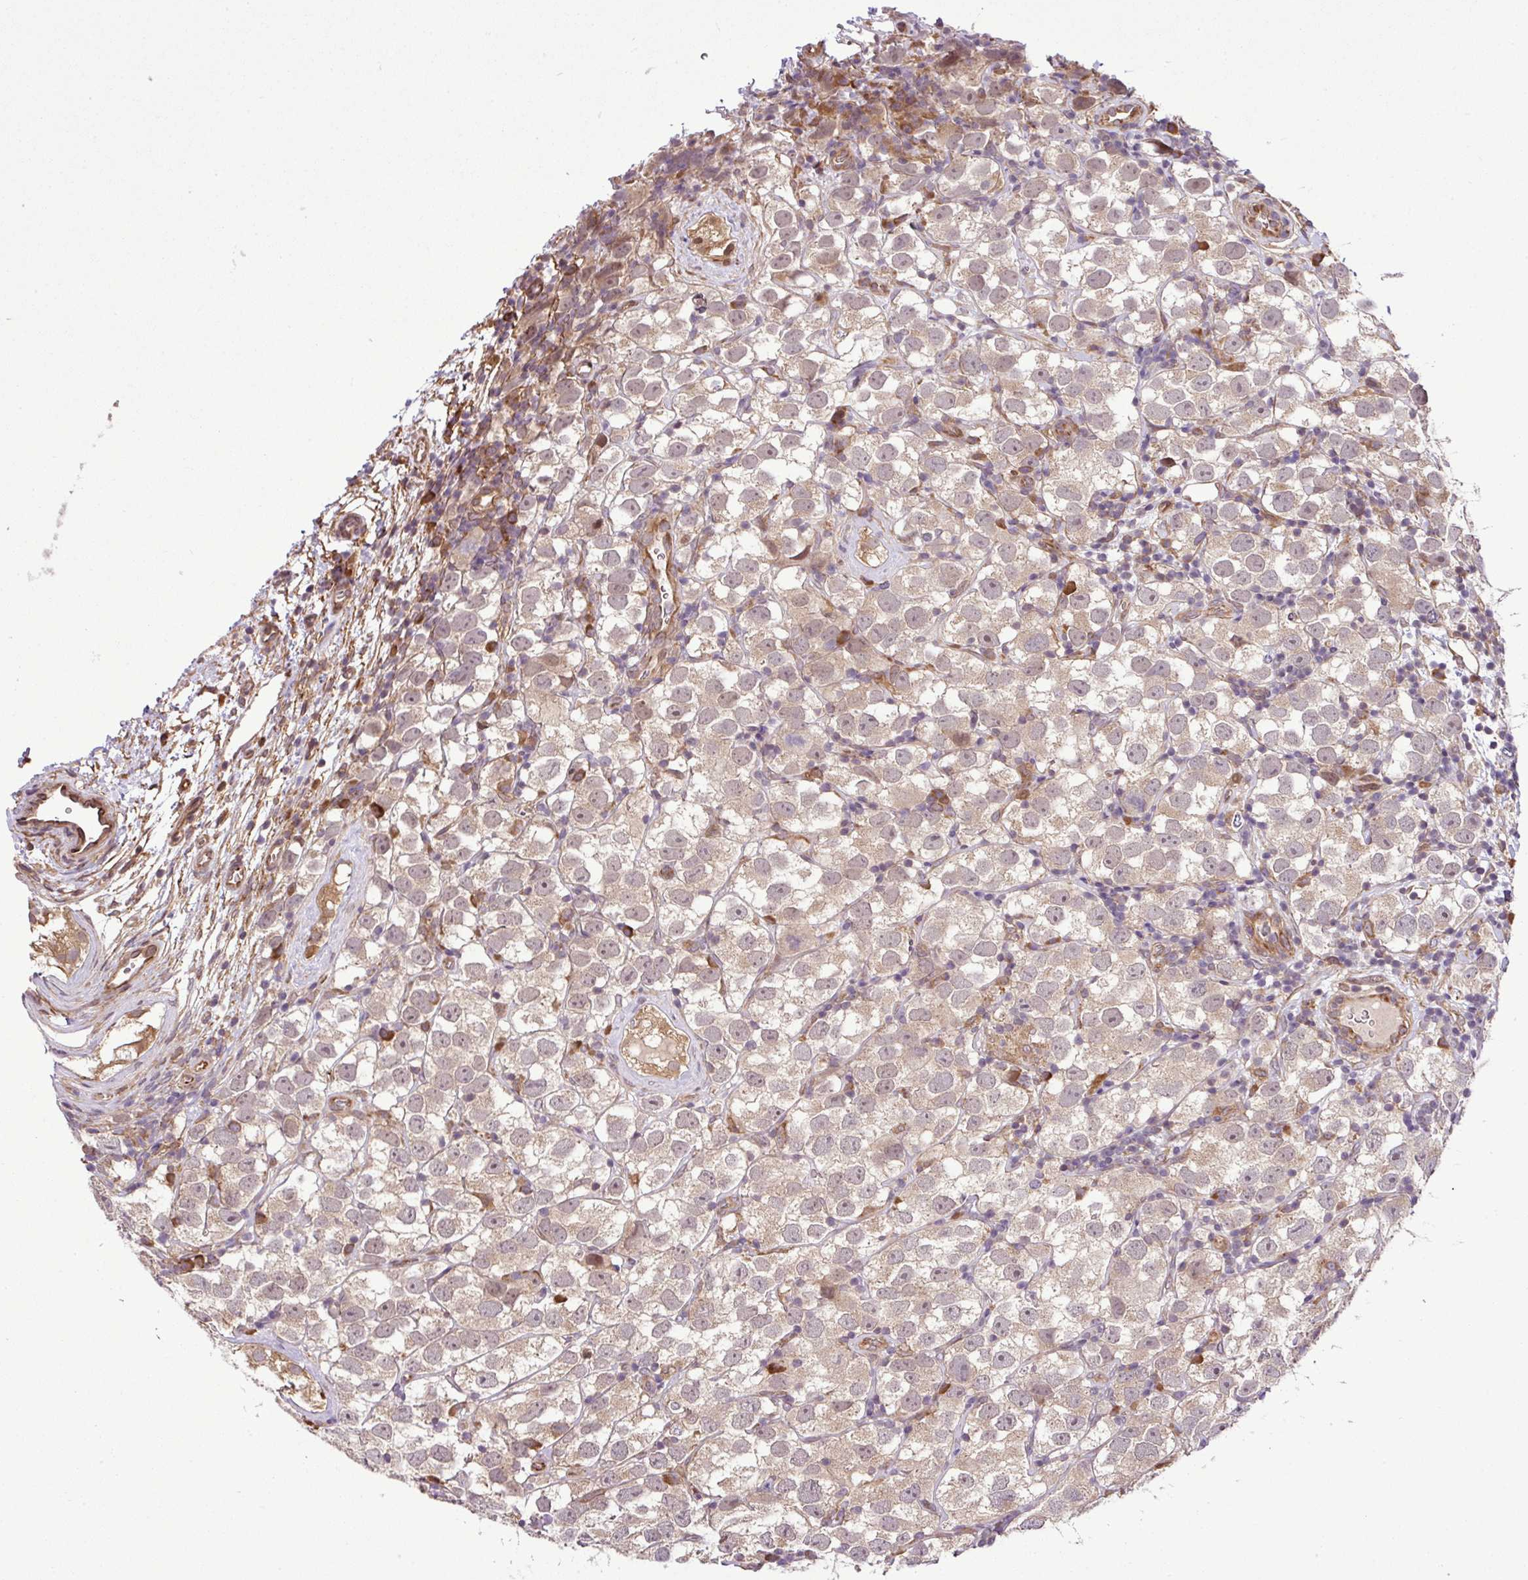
{"staining": {"intensity": "weak", "quantity": ">75%", "location": "cytoplasmic/membranous"}, "tissue": "testis cancer", "cell_type": "Tumor cells", "image_type": "cancer", "snomed": [{"axis": "morphology", "description": "Seminoma, NOS"}, {"axis": "topography", "description": "Testis"}], "caption": "Immunohistochemical staining of seminoma (testis) displays weak cytoplasmic/membranous protein positivity in approximately >75% of tumor cells. (DAB (3,3'-diaminobenzidine) IHC with brightfield microscopy, high magnification).", "gene": "DLGAP4", "patient": {"sex": "male", "age": 26}}